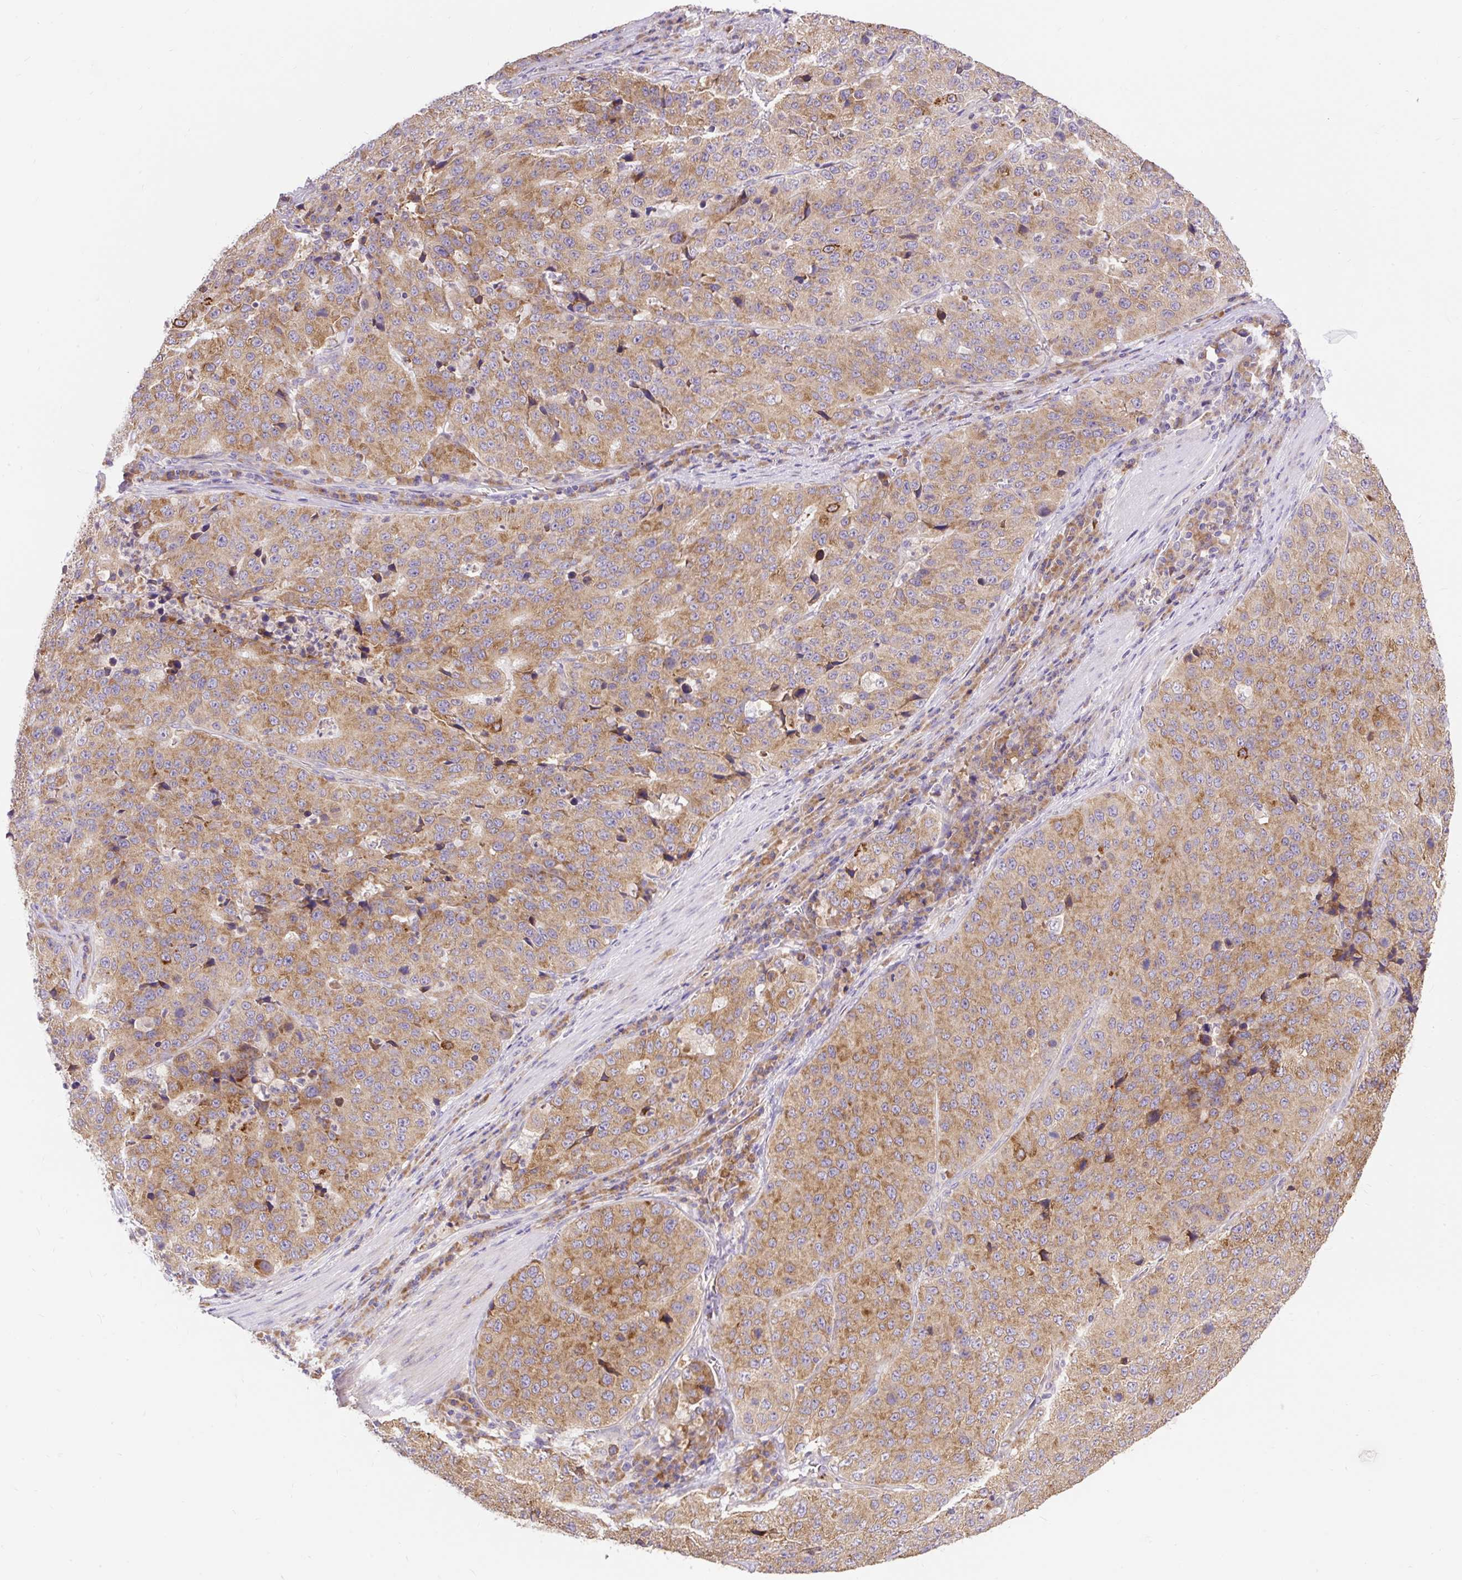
{"staining": {"intensity": "moderate", "quantity": ">75%", "location": "cytoplasmic/membranous"}, "tissue": "stomach cancer", "cell_type": "Tumor cells", "image_type": "cancer", "snomed": [{"axis": "morphology", "description": "Adenocarcinoma, NOS"}, {"axis": "topography", "description": "Stomach"}], "caption": "Immunohistochemical staining of human adenocarcinoma (stomach) demonstrates moderate cytoplasmic/membranous protein positivity in about >75% of tumor cells. (brown staining indicates protein expression, while blue staining denotes nuclei).", "gene": "SEC63", "patient": {"sex": "male", "age": 71}}